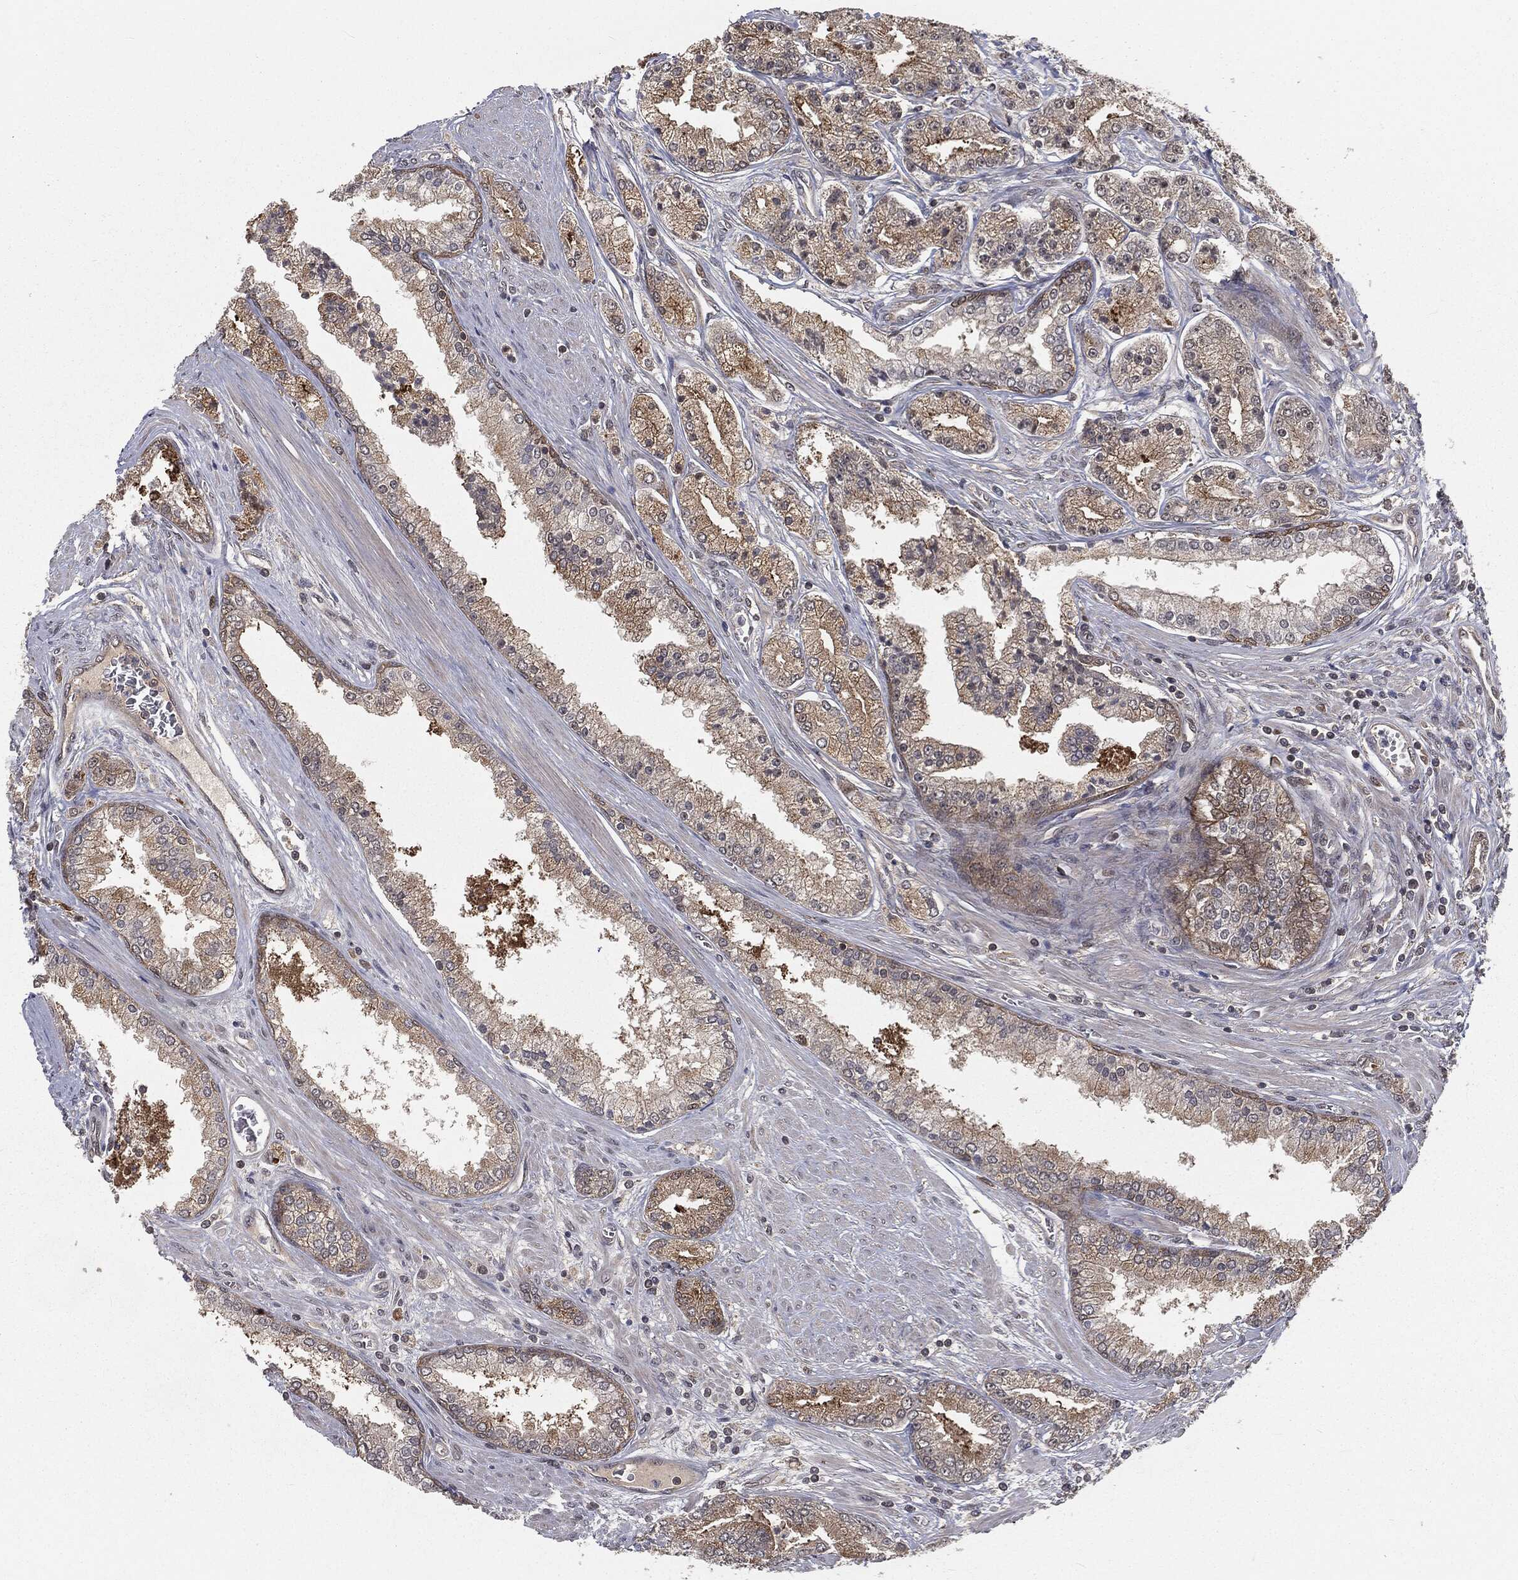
{"staining": {"intensity": "weak", "quantity": ">75%", "location": "cytoplasmic/membranous"}, "tissue": "prostate cancer", "cell_type": "Tumor cells", "image_type": "cancer", "snomed": [{"axis": "morphology", "description": "Adenocarcinoma, High grade"}, {"axis": "topography", "description": "Prostate"}], "caption": "DAB immunohistochemical staining of prostate high-grade adenocarcinoma shows weak cytoplasmic/membranous protein positivity in approximately >75% of tumor cells.", "gene": "FBXO7", "patient": {"sex": "male", "age": 66}}